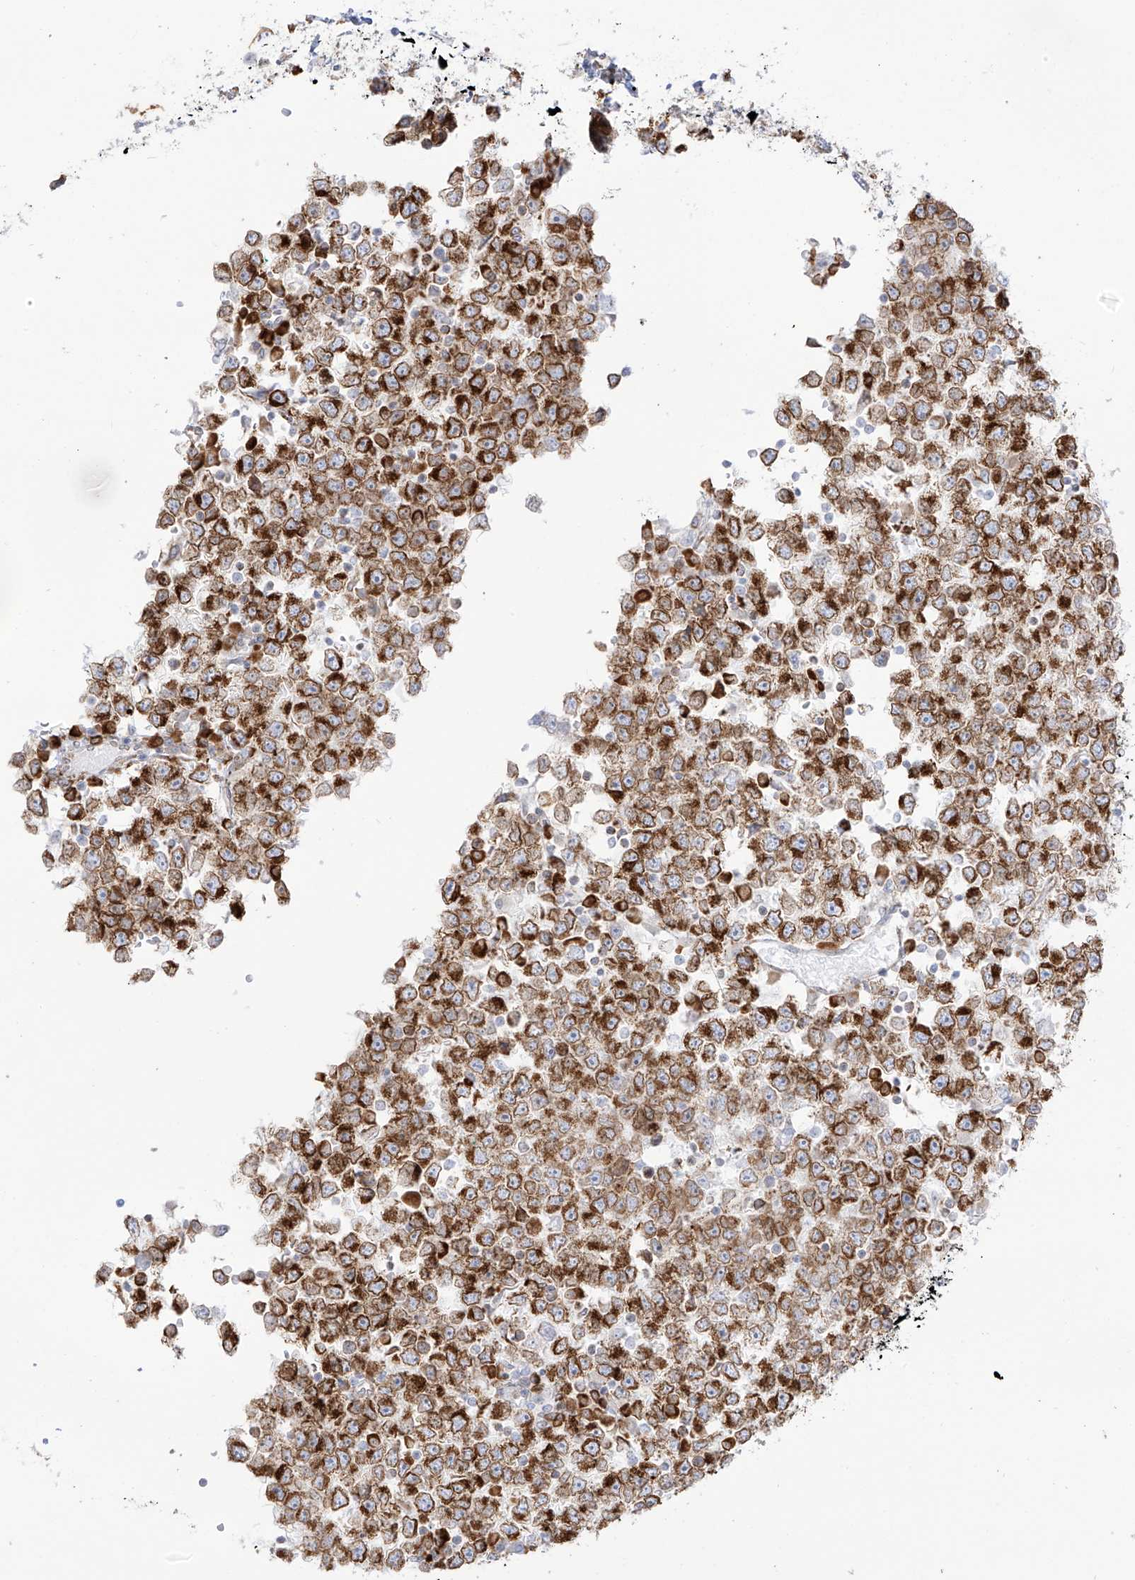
{"staining": {"intensity": "strong", "quantity": ">75%", "location": "cytoplasmic/membranous"}, "tissue": "testis cancer", "cell_type": "Tumor cells", "image_type": "cancer", "snomed": [{"axis": "morphology", "description": "Seminoma, NOS"}, {"axis": "topography", "description": "Testis"}], "caption": "Immunohistochemistry histopathology image of human testis seminoma stained for a protein (brown), which demonstrates high levels of strong cytoplasmic/membranous expression in approximately >75% of tumor cells.", "gene": "LRRC59", "patient": {"sex": "male", "age": 65}}